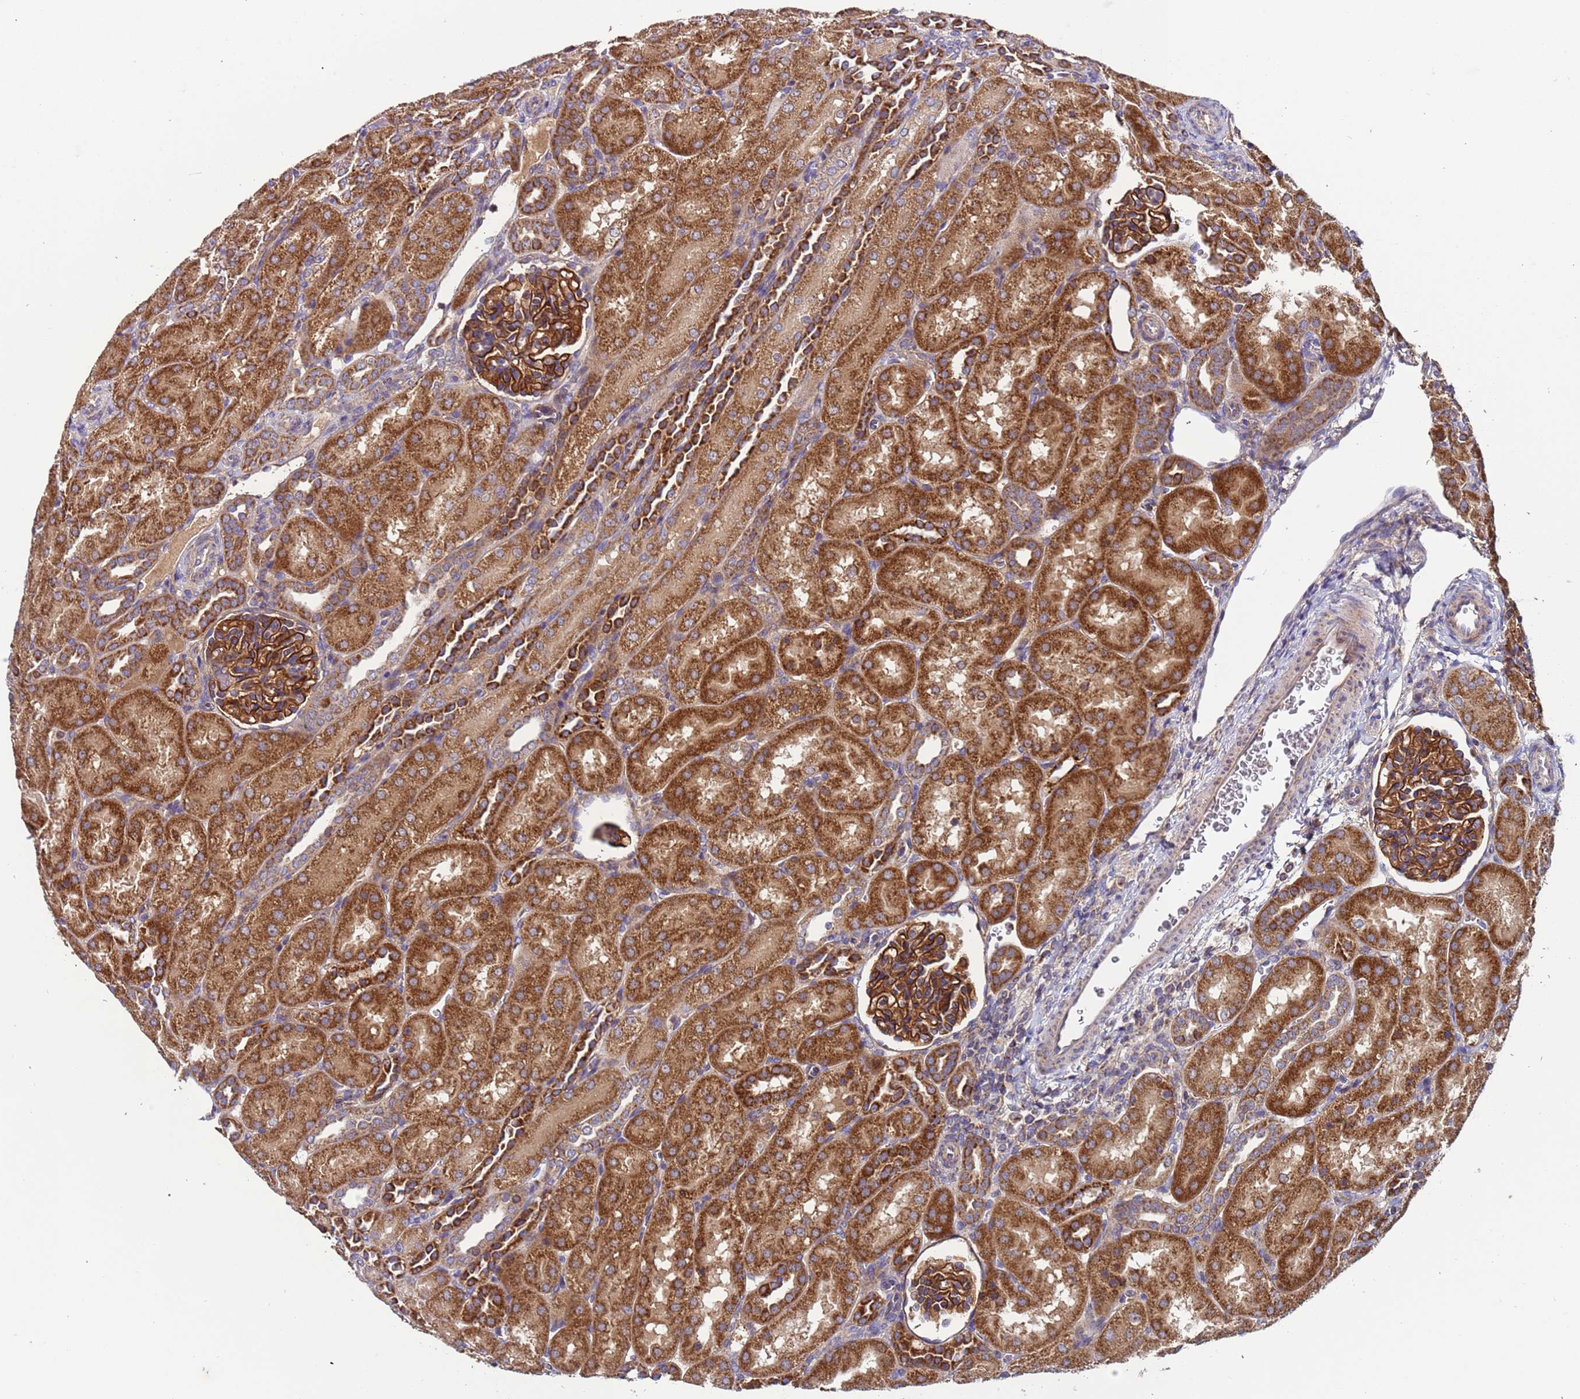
{"staining": {"intensity": "strong", "quantity": ">75%", "location": "cytoplasmic/membranous"}, "tissue": "kidney", "cell_type": "Cells in glomeruli", "image_type": "normal", "snomed": [{"axis": "morphology", "description": "Normal tissue, NOS"}, {"axis": "topography", "description": "Kidney"}], "caption": "A micrograph of kidney stained for a protein reveals strong cytoplasmic/membranous brown staining in cells in glomeruli.", "gene": "TMEM126A", "patient": {"sex": "male", "age": 1}}